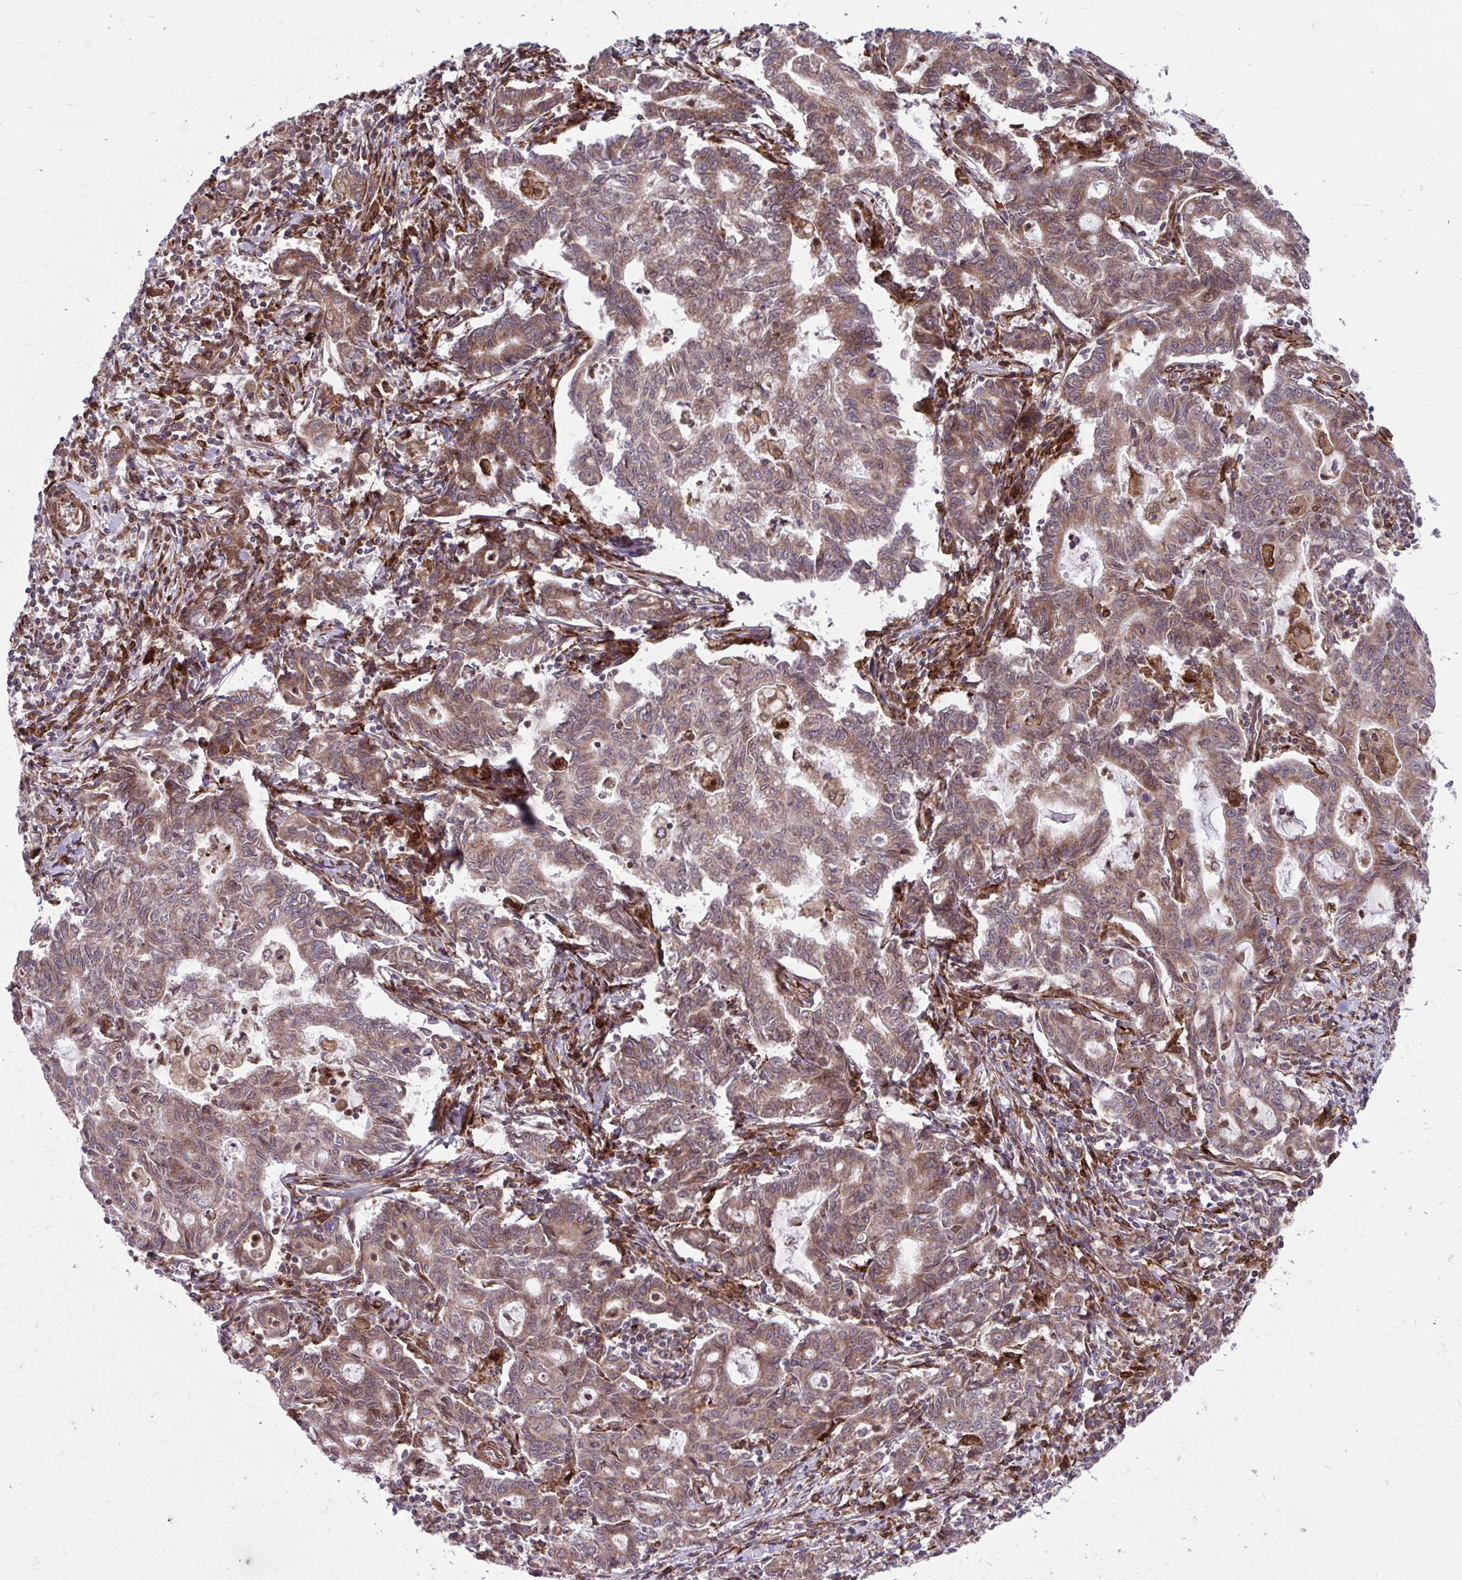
{"staining": {"intensity": "moderate", "quantity": ">75%", "location": "cytoplasmic/membranous"}, "tissue": "stomach cancer", "cell_type": "Tumor cells", "image_type": "cancer", "snomed": [{"axis": "morphology", "description": "Adenocarcinoma, NOS"}, {"axis": "topography", "description": "Stomach, upper"}], "caption": "Stomach cancer (adenocarcinoma) tissue displays moderate cytoplasmic/membranous expression in about >75% of tumor cells", "gene": "STIM2", "patient": {"sex": "female", "age": 79}}